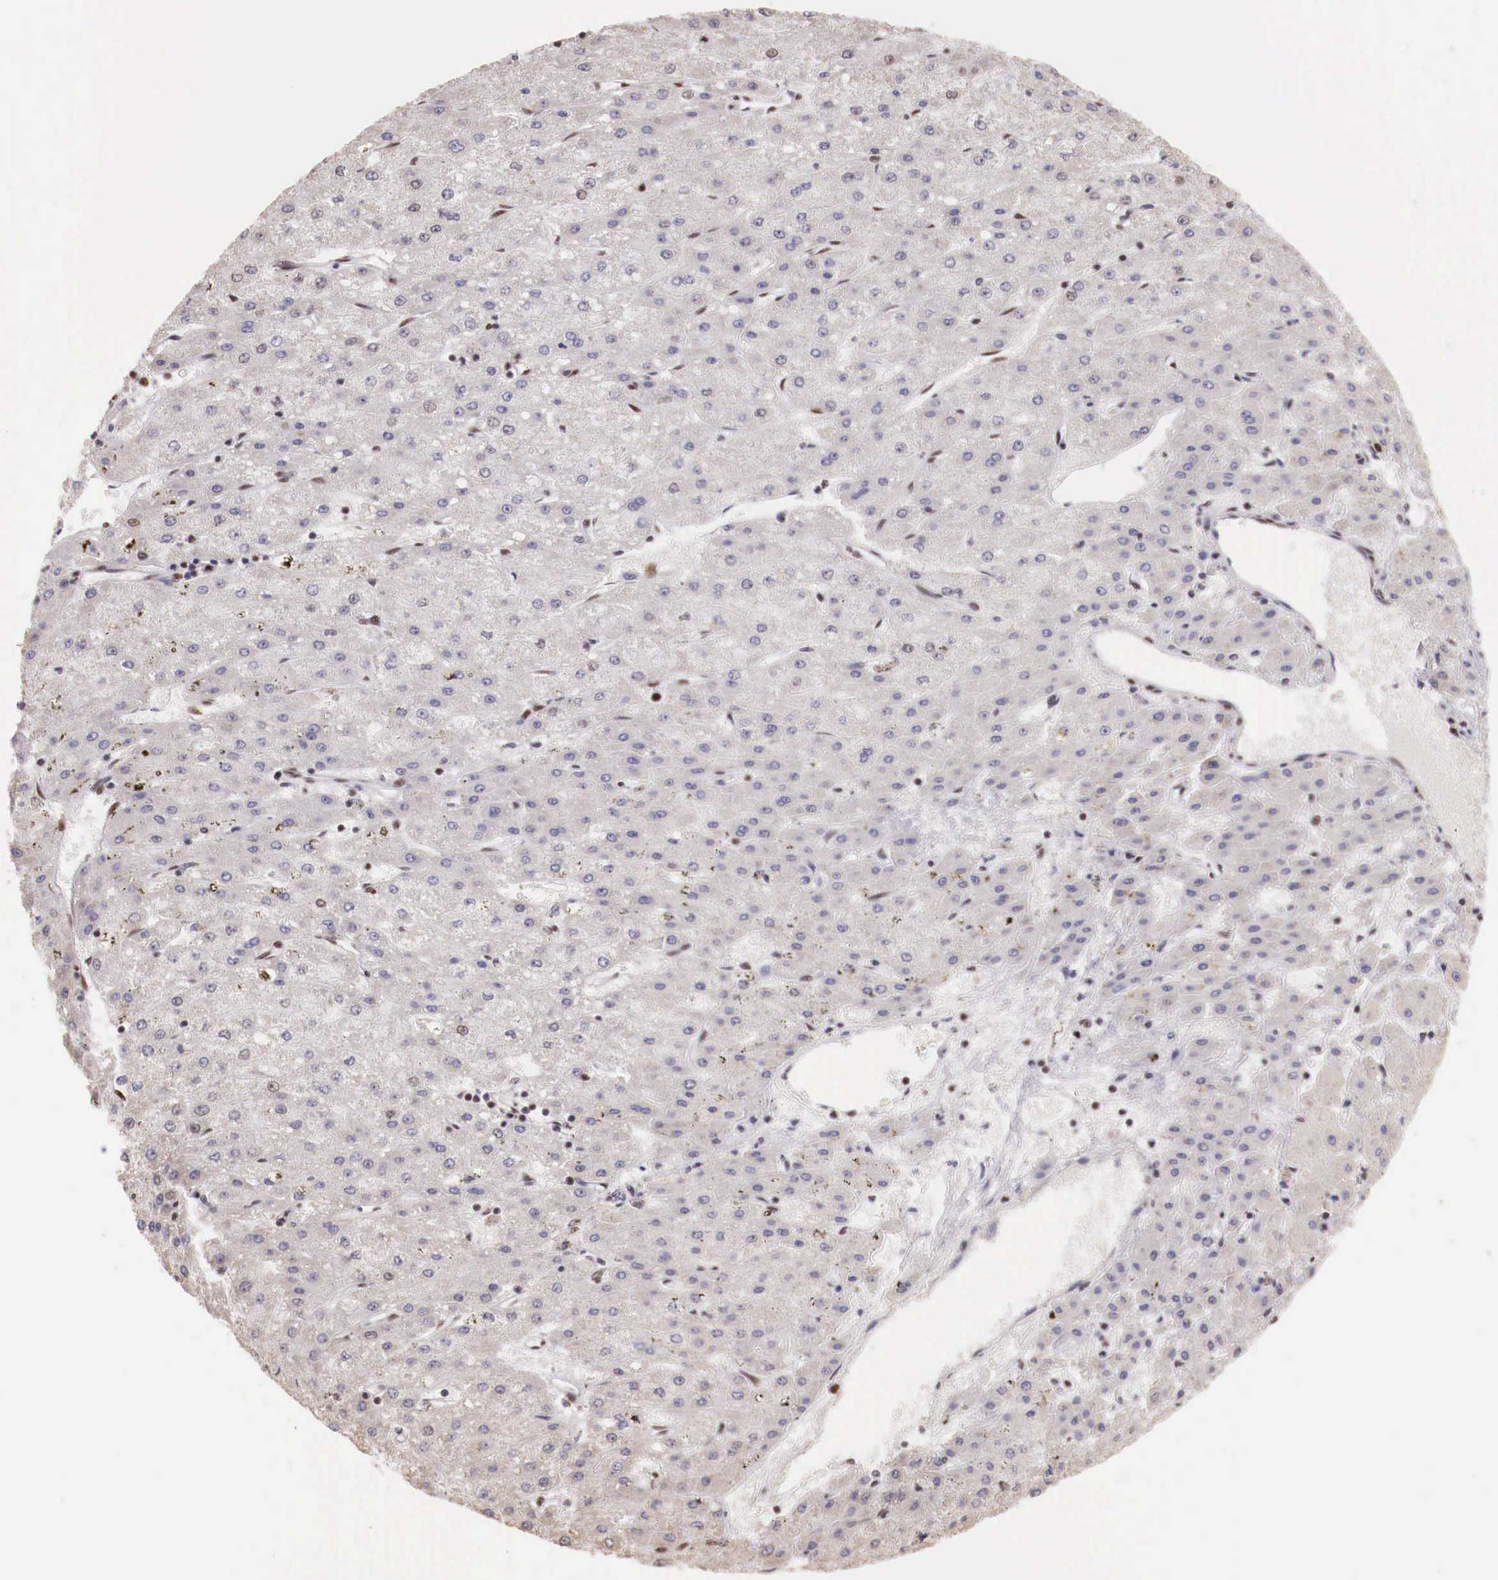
{"staining": {"intensity": "negative", "quantity": "none", "location": "none"}, "tissue": "liver cancer", "cell_type": "Tumor cells", "image_type": "cancer", "snomed": [{"axis": "morphology", "description": "Carcinoma, Hepatocellular, NOS"}, {"axis": "topography", "description": "Liver"}], "caption": "There is no significant positivity in tumor cells of liver cancer (hepatocellular carcinoma).", "gene": "SP1", "patient": {"sex": "female", "age": 52}}